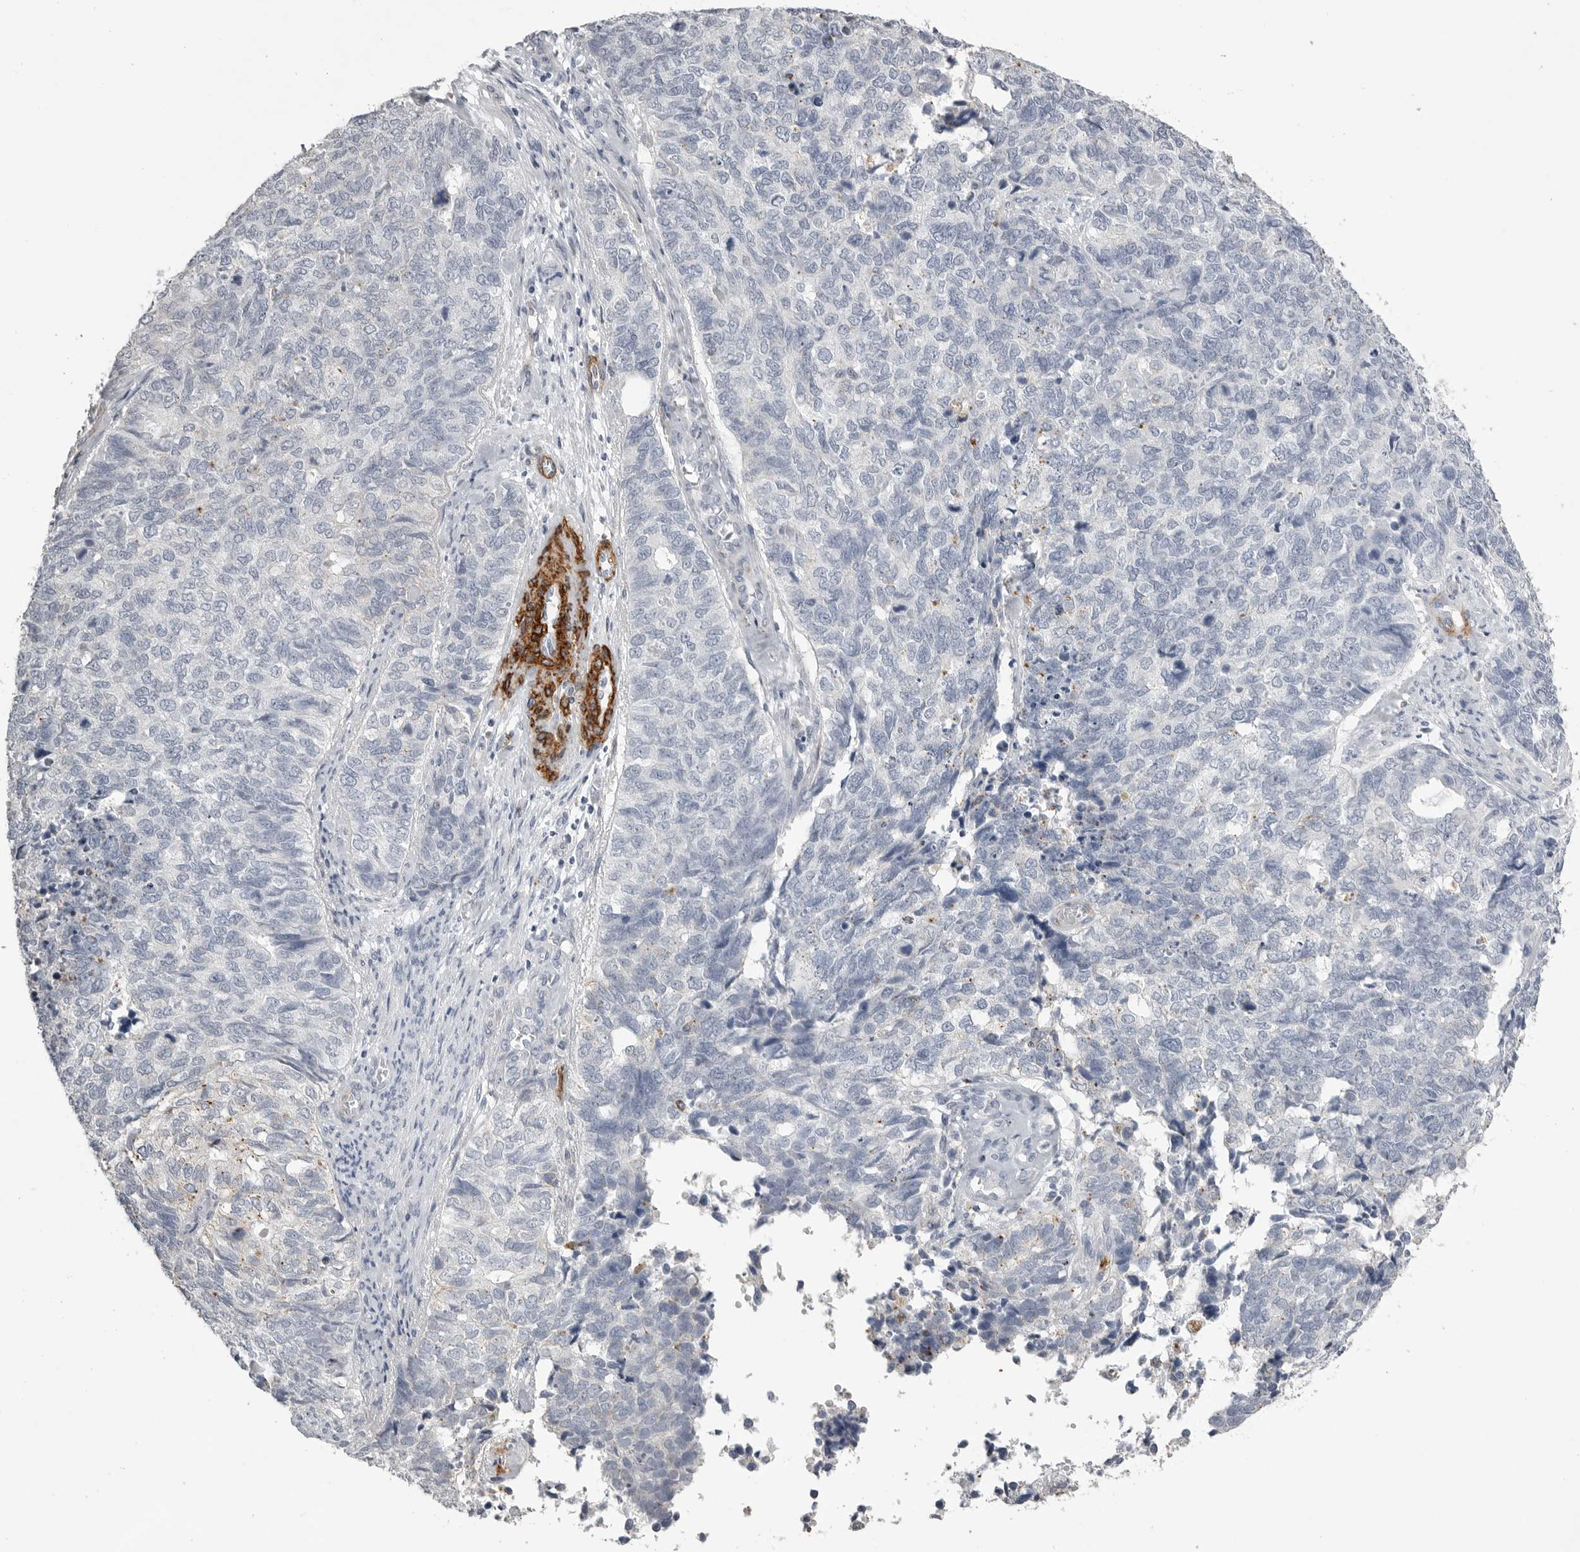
{"staining": {"intensity": "negative", "quantity": "none", "location": "none"}, "tissue": "cervical cancer", "cell_type": "Tumor cells", "image_type": "cancer", "snomed": [{"axis": "morphology", "description": "Squamous cell carcinoma, NOS"}, {"axis": "topography", "description": "Cervix"}], "caption": "High magnification brightfield microscopy of cervical cancer stained with DAB (brown) and counterstained with hematoxylin (blue): tumor cells show no significant staining.", "gene": "AOC3", "patient": {"sex": "female", "age": 63}}